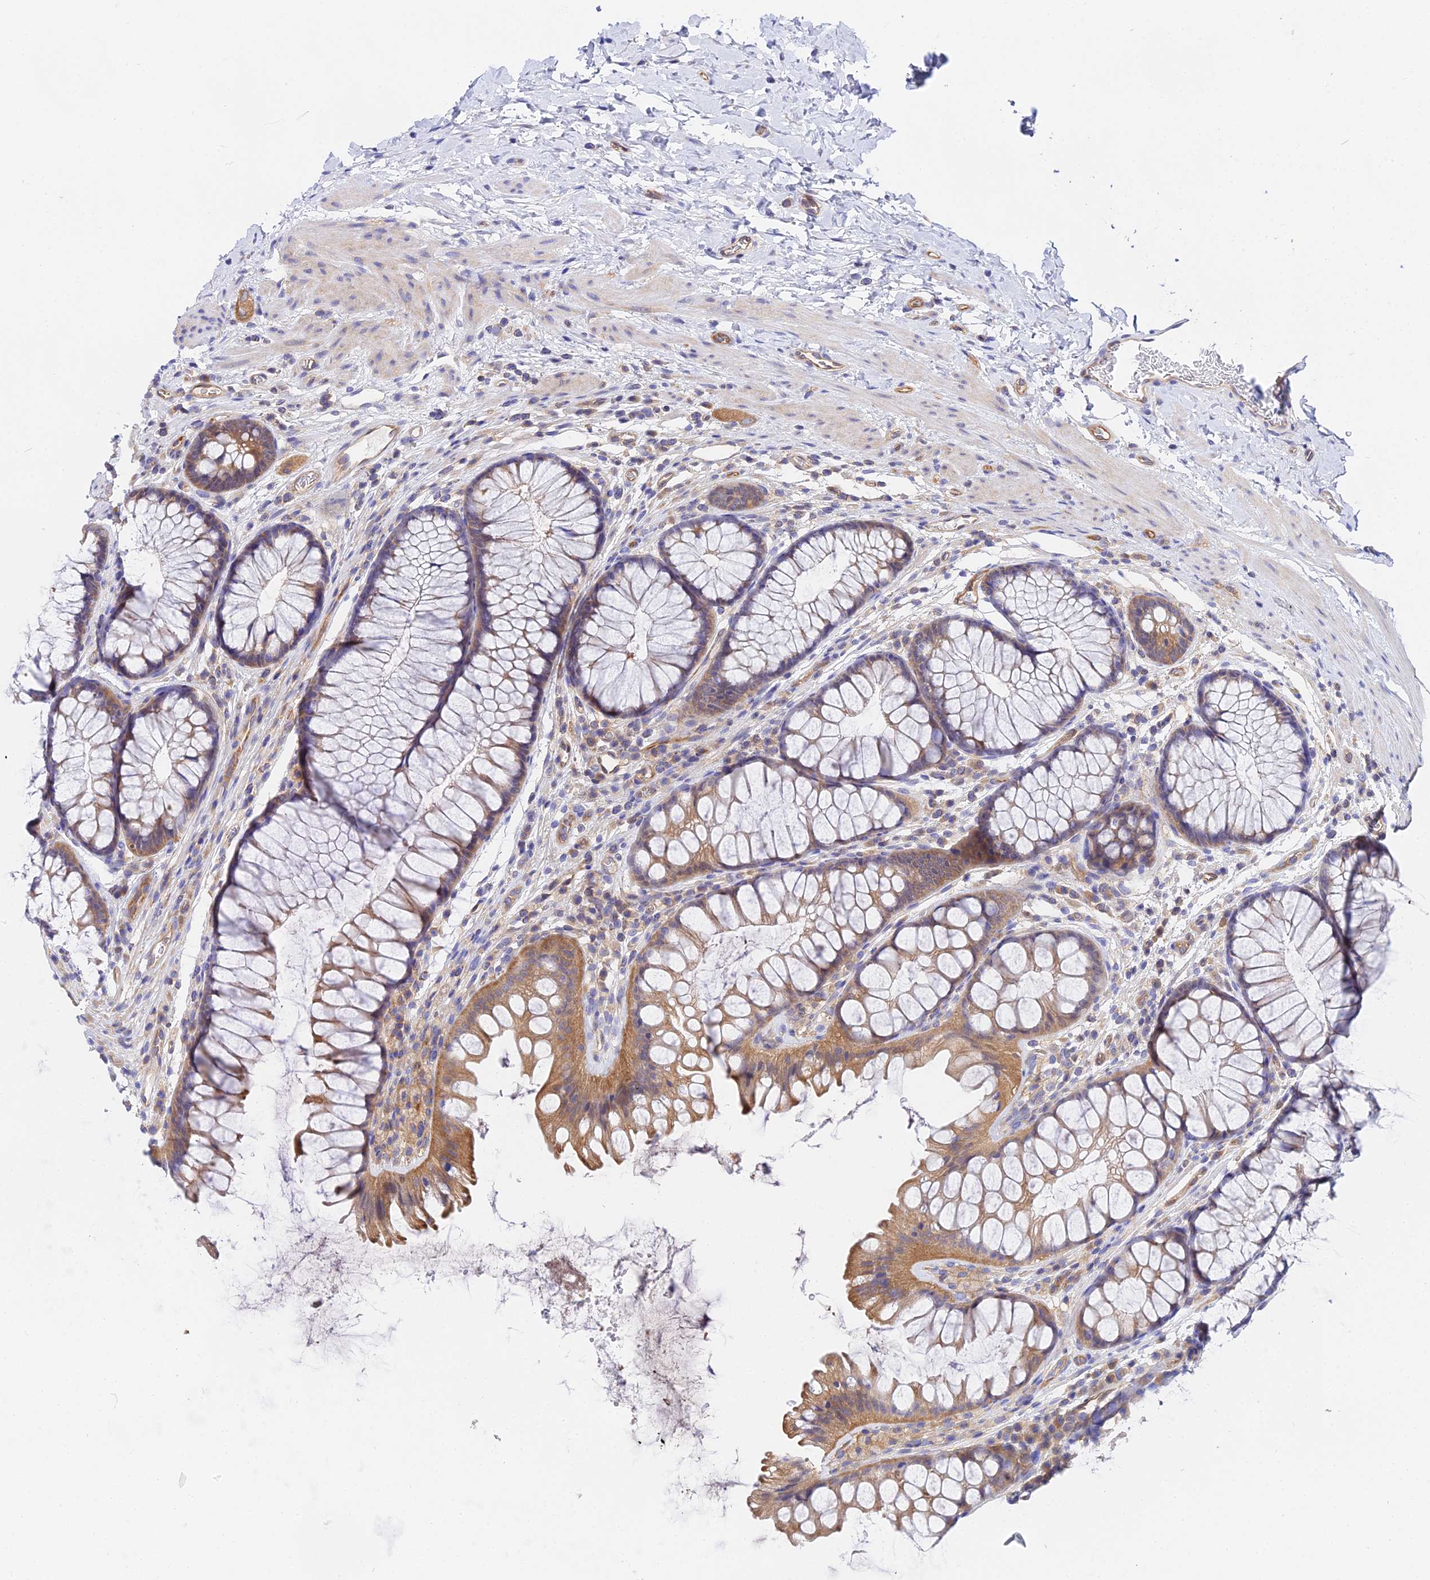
{"staining": {"intensity": "moderate", "quantity": ">75%", "location": "cytoplasmic/membranous"}, "tissue": "colon", "cell_type": "Endothelial cells", "image_type": "normal", "snomed": [{"axis": "morphology", "description": "Normal tissue, NOS"}, {"axis": "topography", "description": "Colon"}], "caption": "A brown stain labels moderate cytoplasmic/membranous positivity of a protein in endothelial cells of benign human colon.", "gene": "PPP2R2A", "patient": {"sex": "female", "age": 62}}